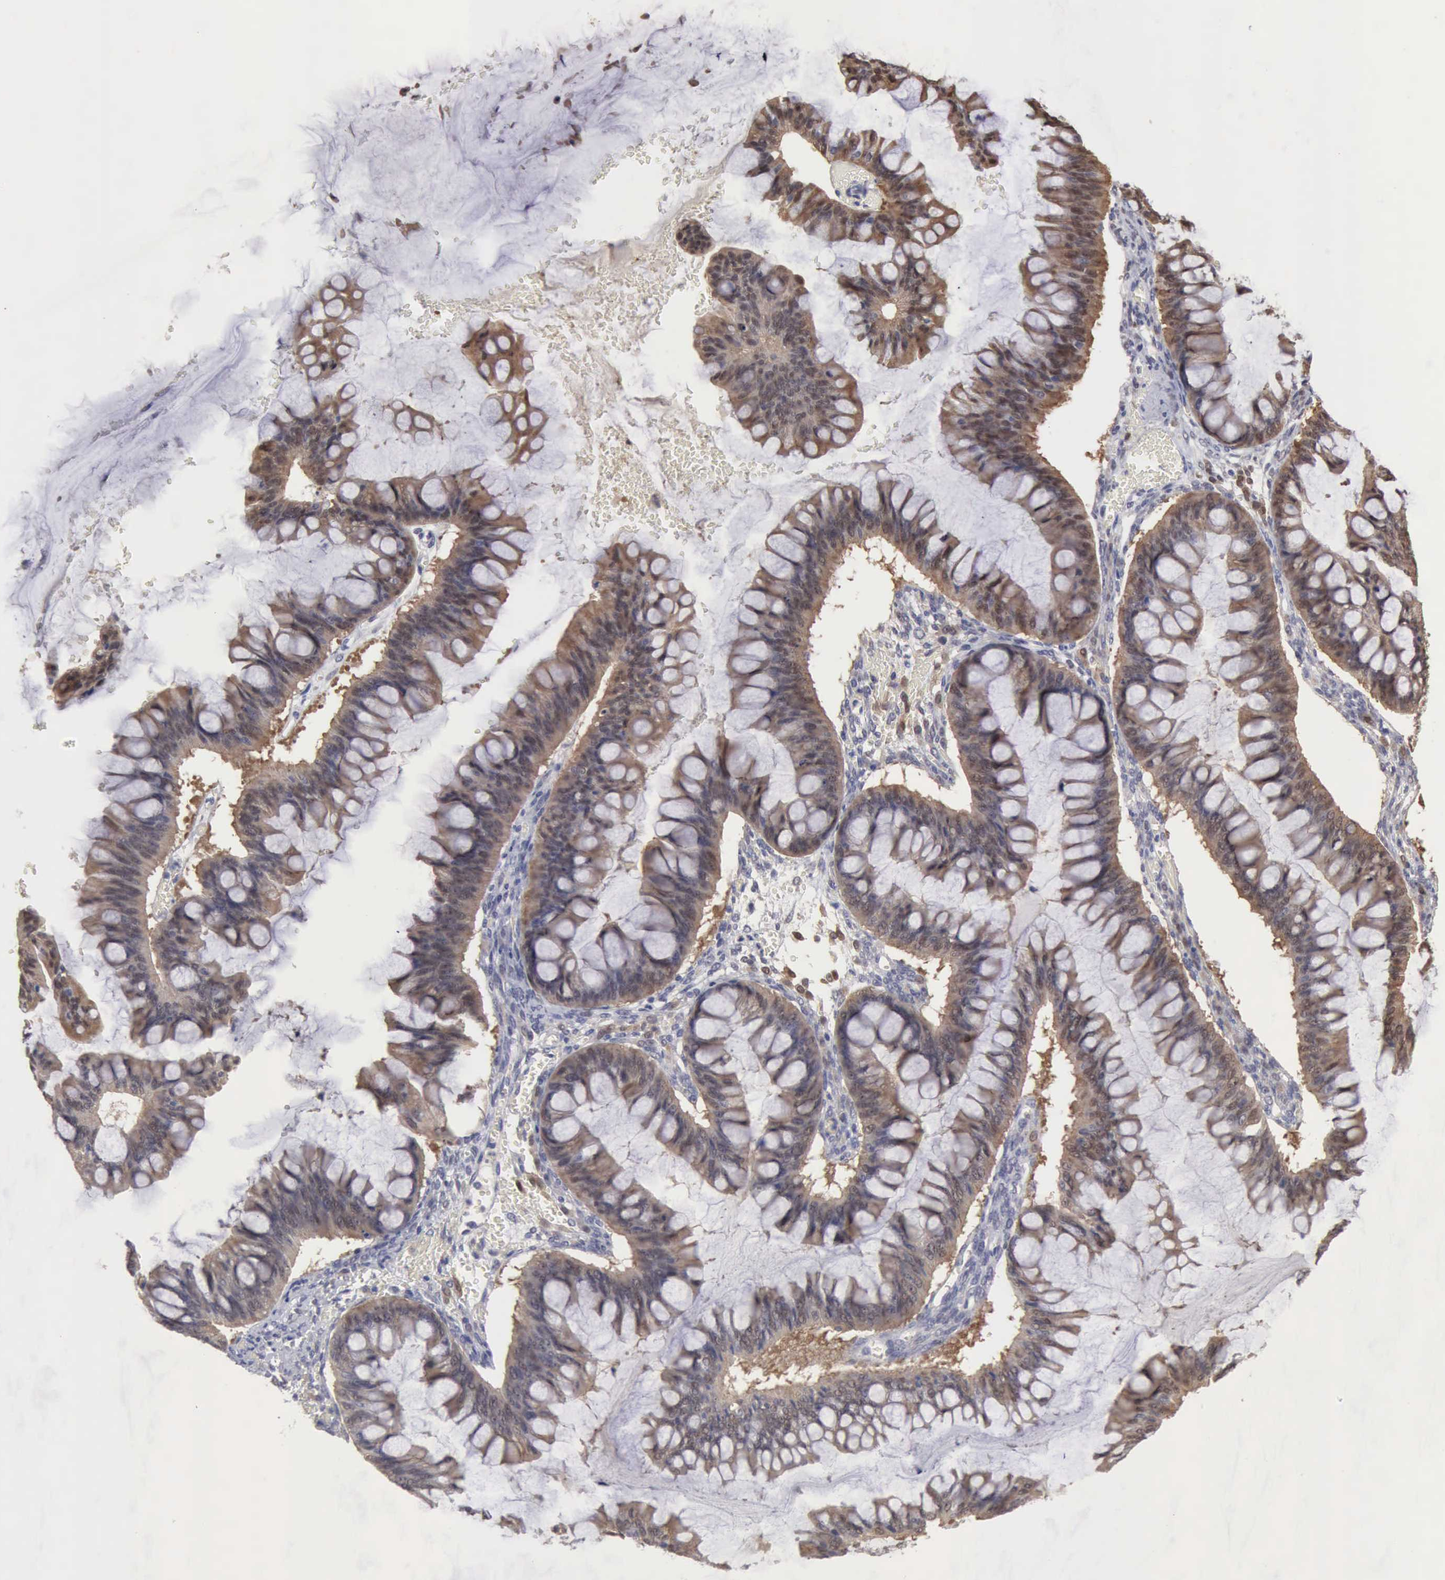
{"staining": {"intensity": "moderate", "quantity": ">75%", "location": "cytoplasmic/membranous,nuclear"}, "tissue": "ovarian cancer", "cell_type": "Tumor cells", "image_type": "cancer", "snomed": [{"axis": "morphology", "description": "Cystadenocarcinoma, mucinous, NOS"}, {"axis": "topography", "description": "Ovary"}], "caption": "Immunohistochemistry (DAB (3,3'-diaminobenzidine)) staining of ovarian cancer displays moderate cytoplasmic/membranous and nuclear protein staining in approximately >75% of tumor cells. The staining was performed using DAB (3,3'-diaminobenzidine) to visualize the protein expression in brown, while the nuclei were stained in blue with hematoxylin (Magnification: 20x).", "gene": "PTGR2", "patient": {"sex": "female", "age": 73}}